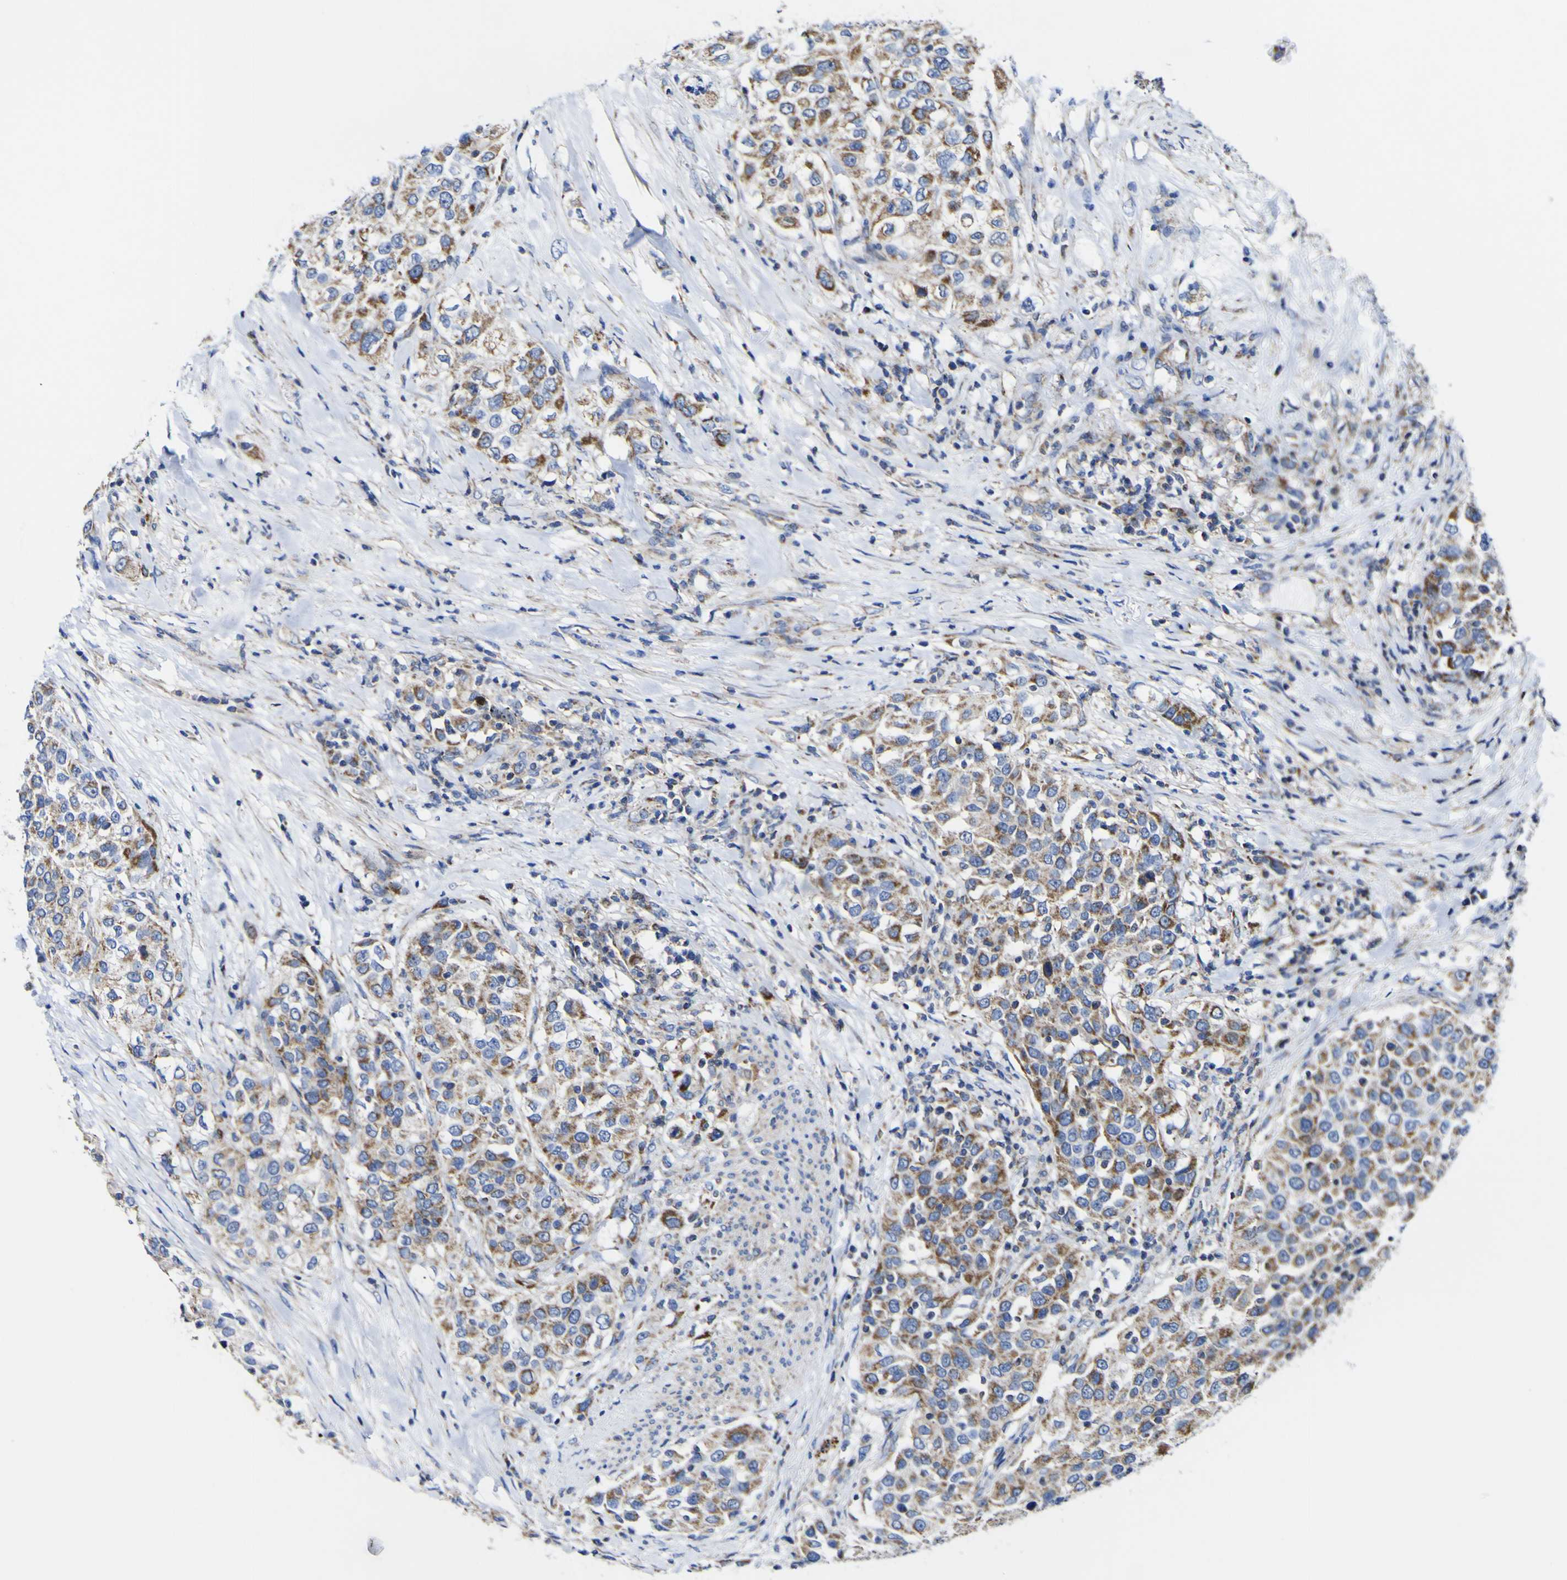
{"staining": {"intensity": "moderate", "quantity": ">75%", "location": "cytoplasmic/membranous"}, "tissue": "urothelial cancer", "cell_type": "Tumor cells", "image_type": "cancer", "snomed": [{"axis": "morphology", "description": "Urothelial carcinoma, High grade"}, {"axis": "topography", "description": "Urinary bladder"}], "caption": "DAB immunohistochemical staining of human high-grade urothelial carcinoma demonstrates moderate cytoplasmic/membranous protein expression in approximately >75% of tumor cells.", "gene": "CCDC90B", "patient": {"sex": "female", "age": 80}}